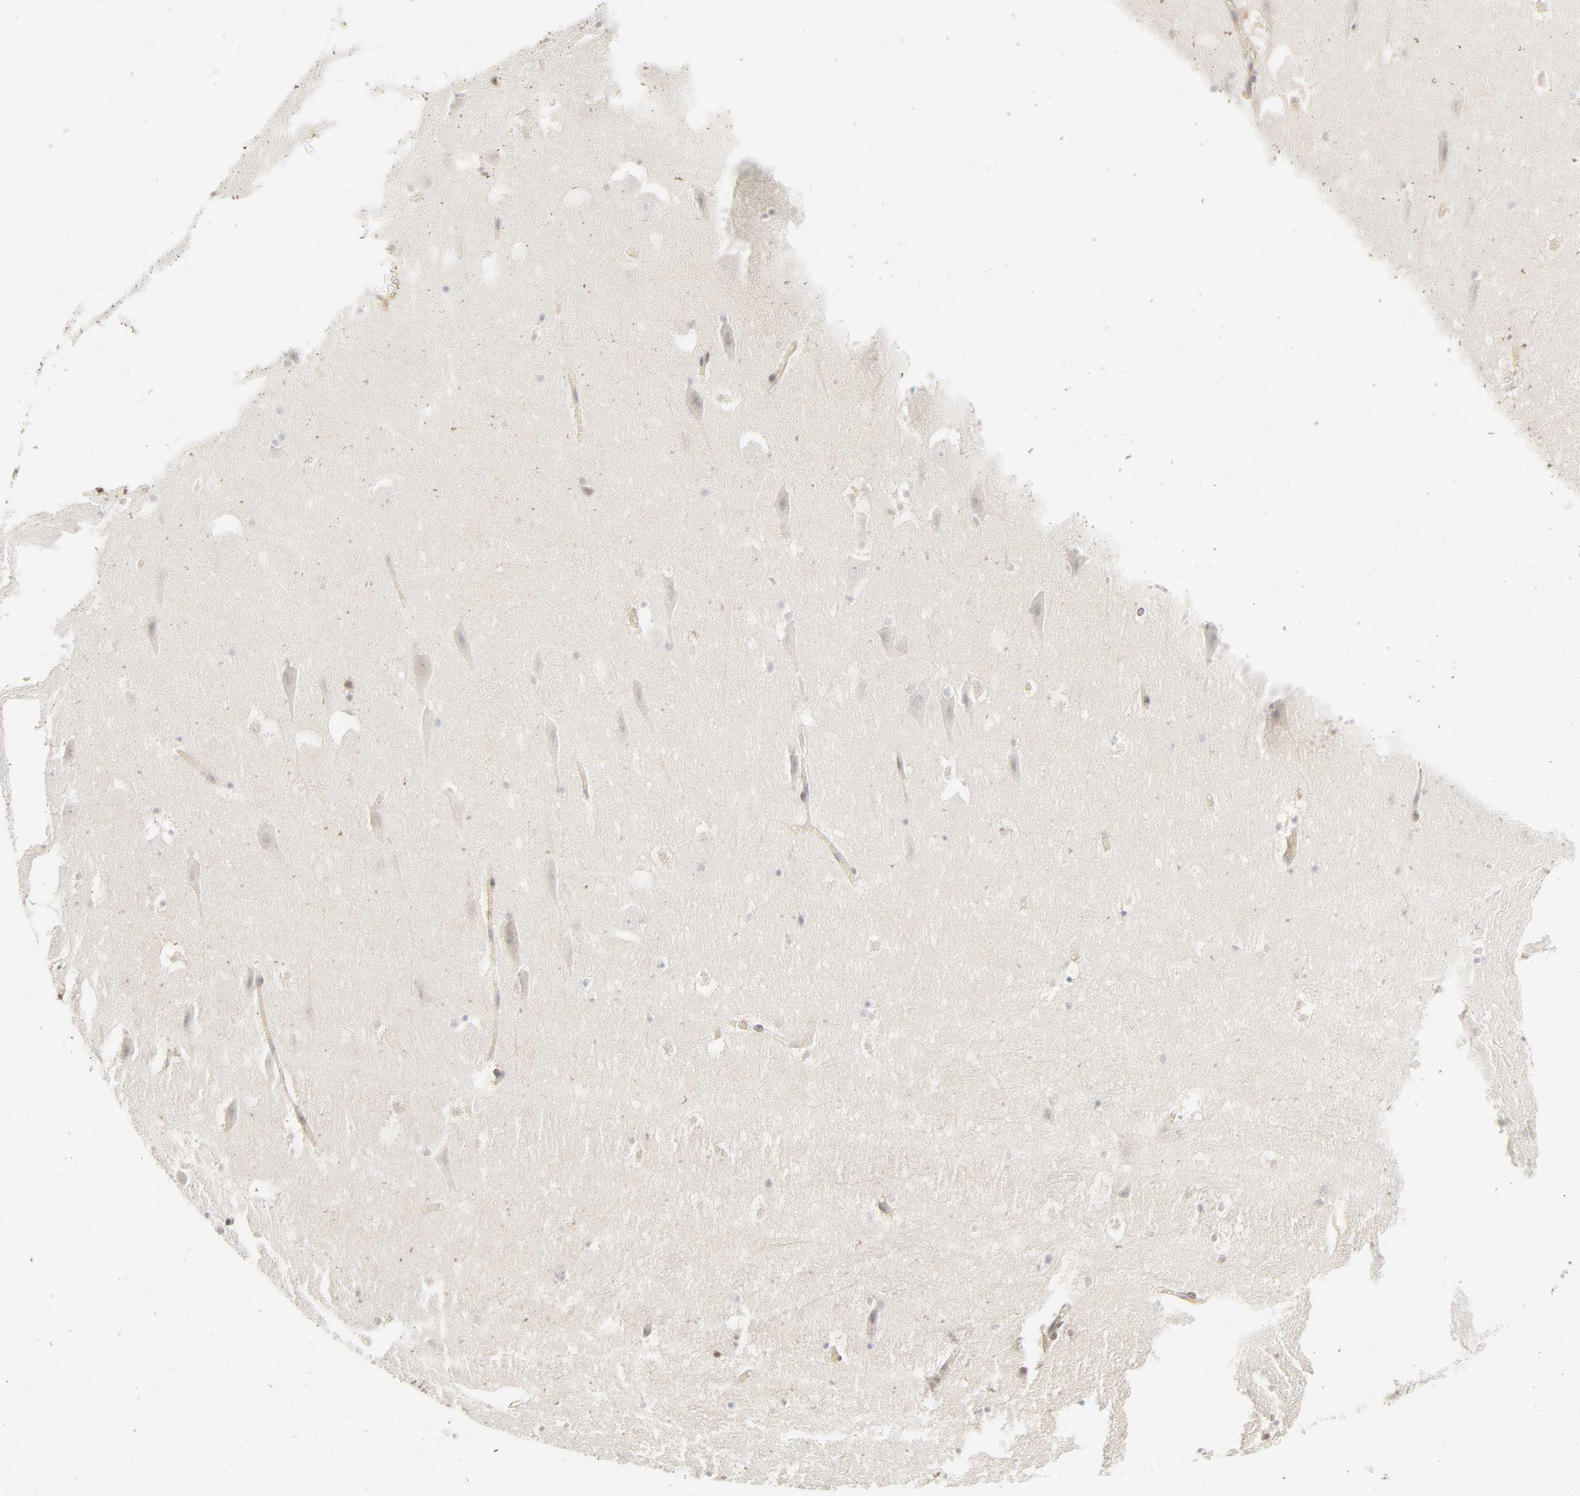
{"staining": {"intensity": "negative", "quantity": "none", "location": "none"}, "tissue": "hippocampus", "cell_type": "Glial cells", "image_type": "normal", "snomed": [{"axis": "morphology", "description": "Normal tissue, NOS"}, {"axis": "topography", "description": "Hippocampus"}], "caption": "The immunohistochemistry micrograph has no significant expression in glial cells of hippocampus. (DAB IHC, high magnification).", "gene": "LGALS2", "patient": {"sex": "male", "age": 45}}